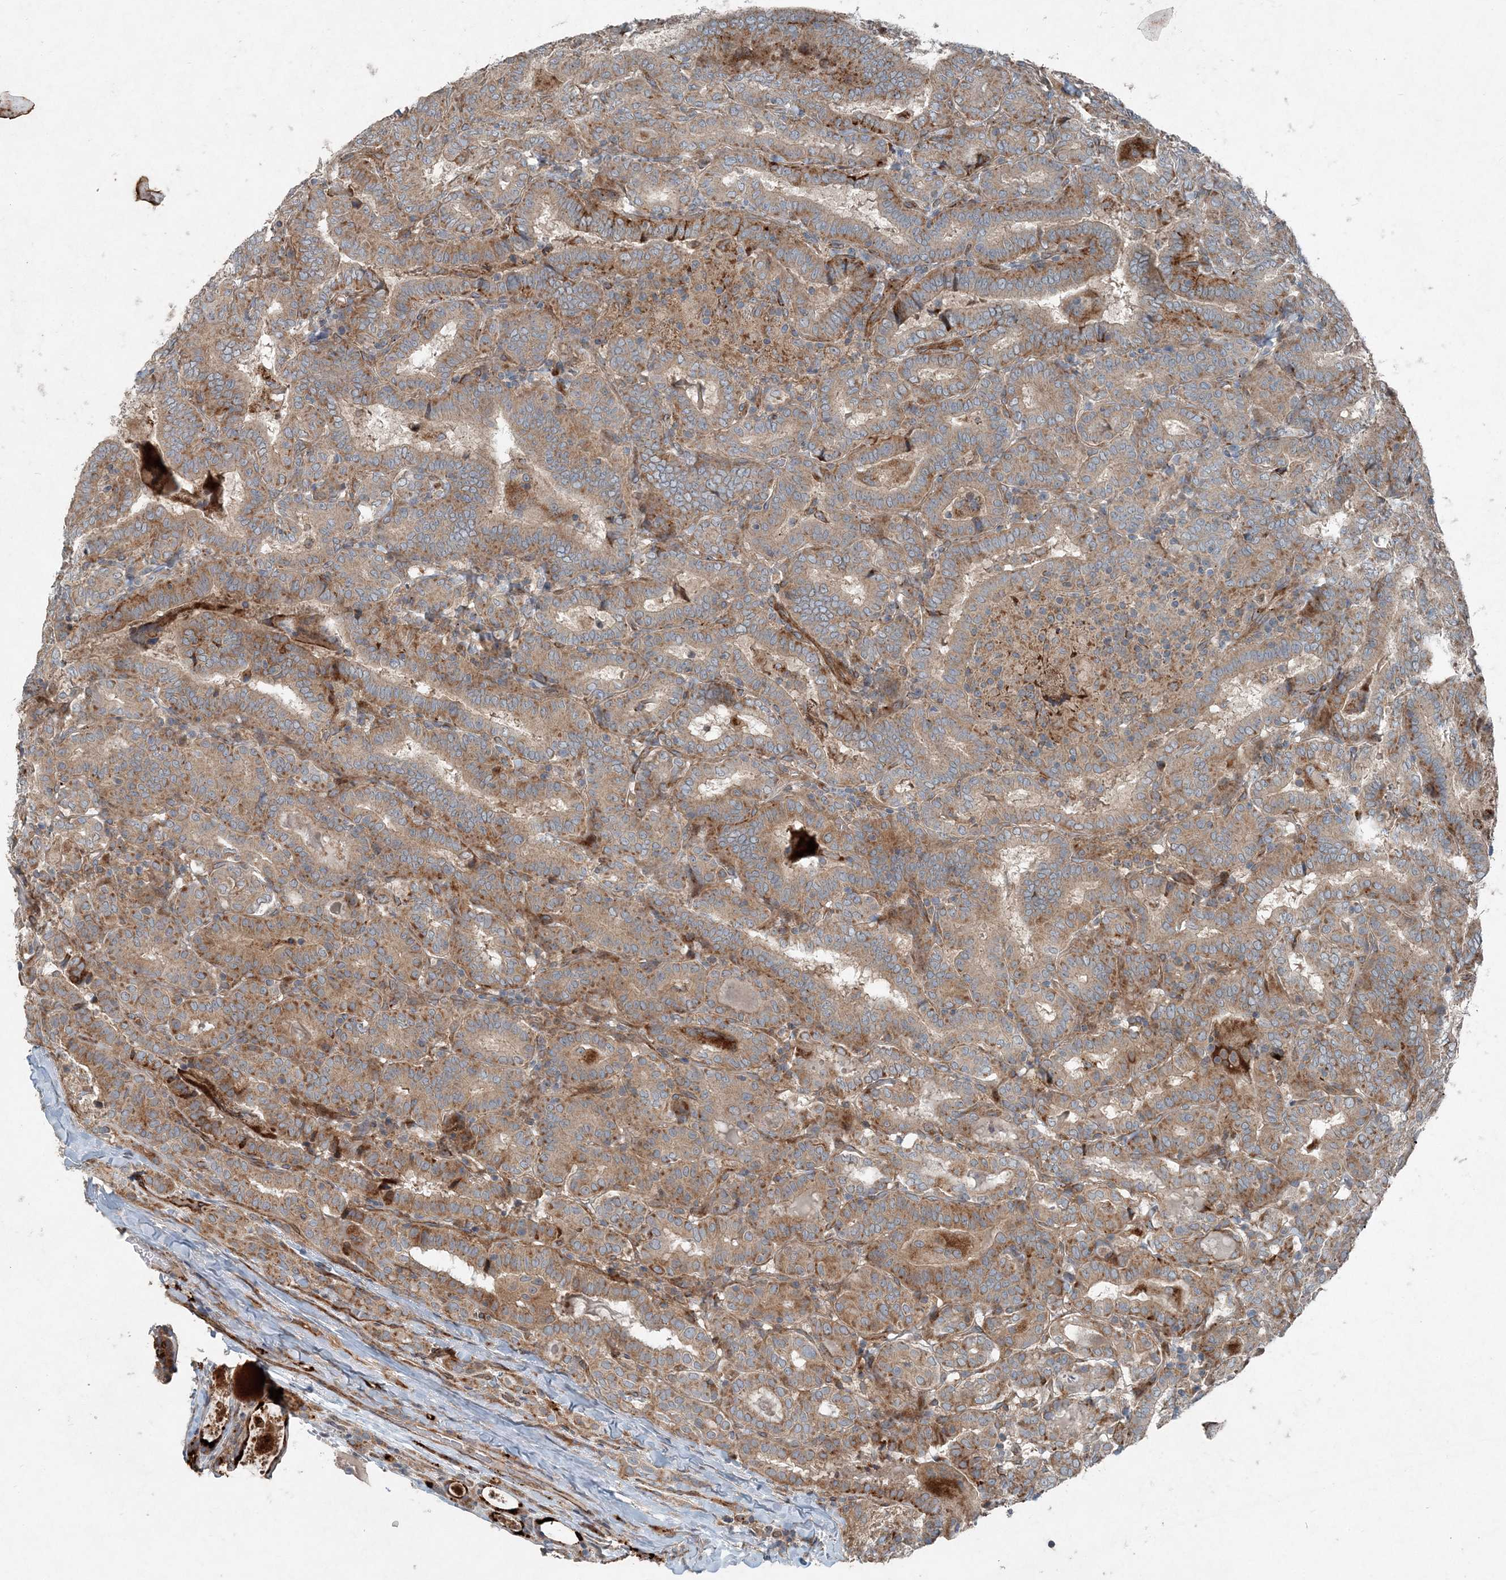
{"staining": {"intensity": "moderate", "quantity": ">75%", "location": "cytoplasmic/membranous"}, "tissue": "thyroid cancer", "cell_type": "Tumor cells", "image_type": "cancer", "snomed": [{"axis": "morphology", "description": "Papillary adenocarcinoma, NOS"}, {"axis": "topography", "description": "Thyroid gland"}], "caption": "A brown stain highlights moderate cytoplasmic/membranous expression of a protein in human thyroid cancer tumor cells.", "gene": "INTU", "patient": {"sex": "female", "age": 72}}